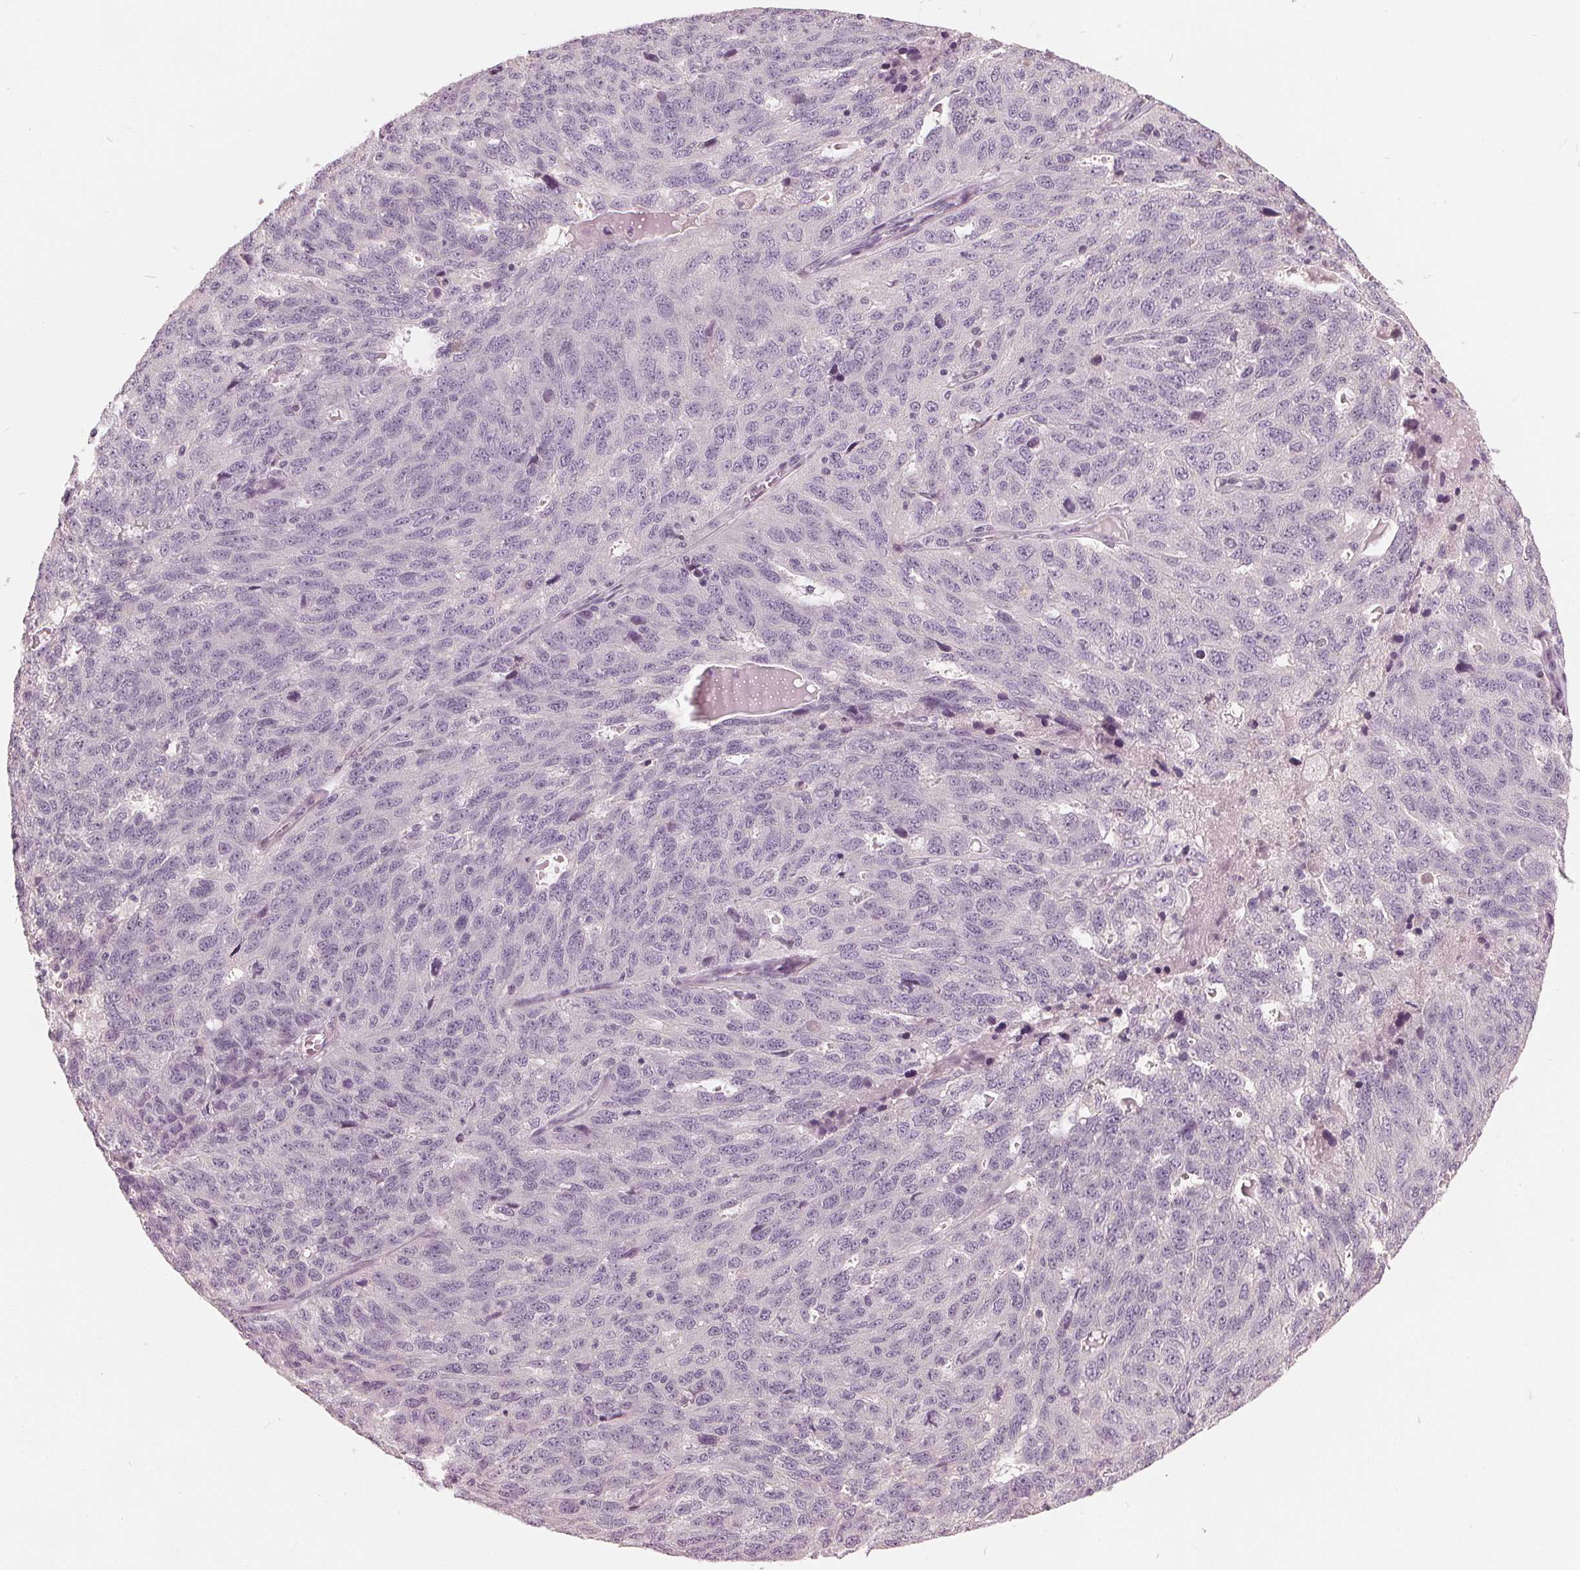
{"staining": {"intensity": "negative", "quantity": "none", "location": "none"}, "tissue": "ovarian cancer", "cell_type": "Tumor cells", "image_type": "cancer", "snomed": [{"axis": "morphology", "description": "Cystadenocarcinoma, serous, NOS"}, {"axis": "topography", "description": "Ovary"}], "caption": "Tumor cells show no significant positivity in ovarian serous cystadenocarcinoma.", "gene": "KLK13", "patient": {"sex": "female", "age": 71}}